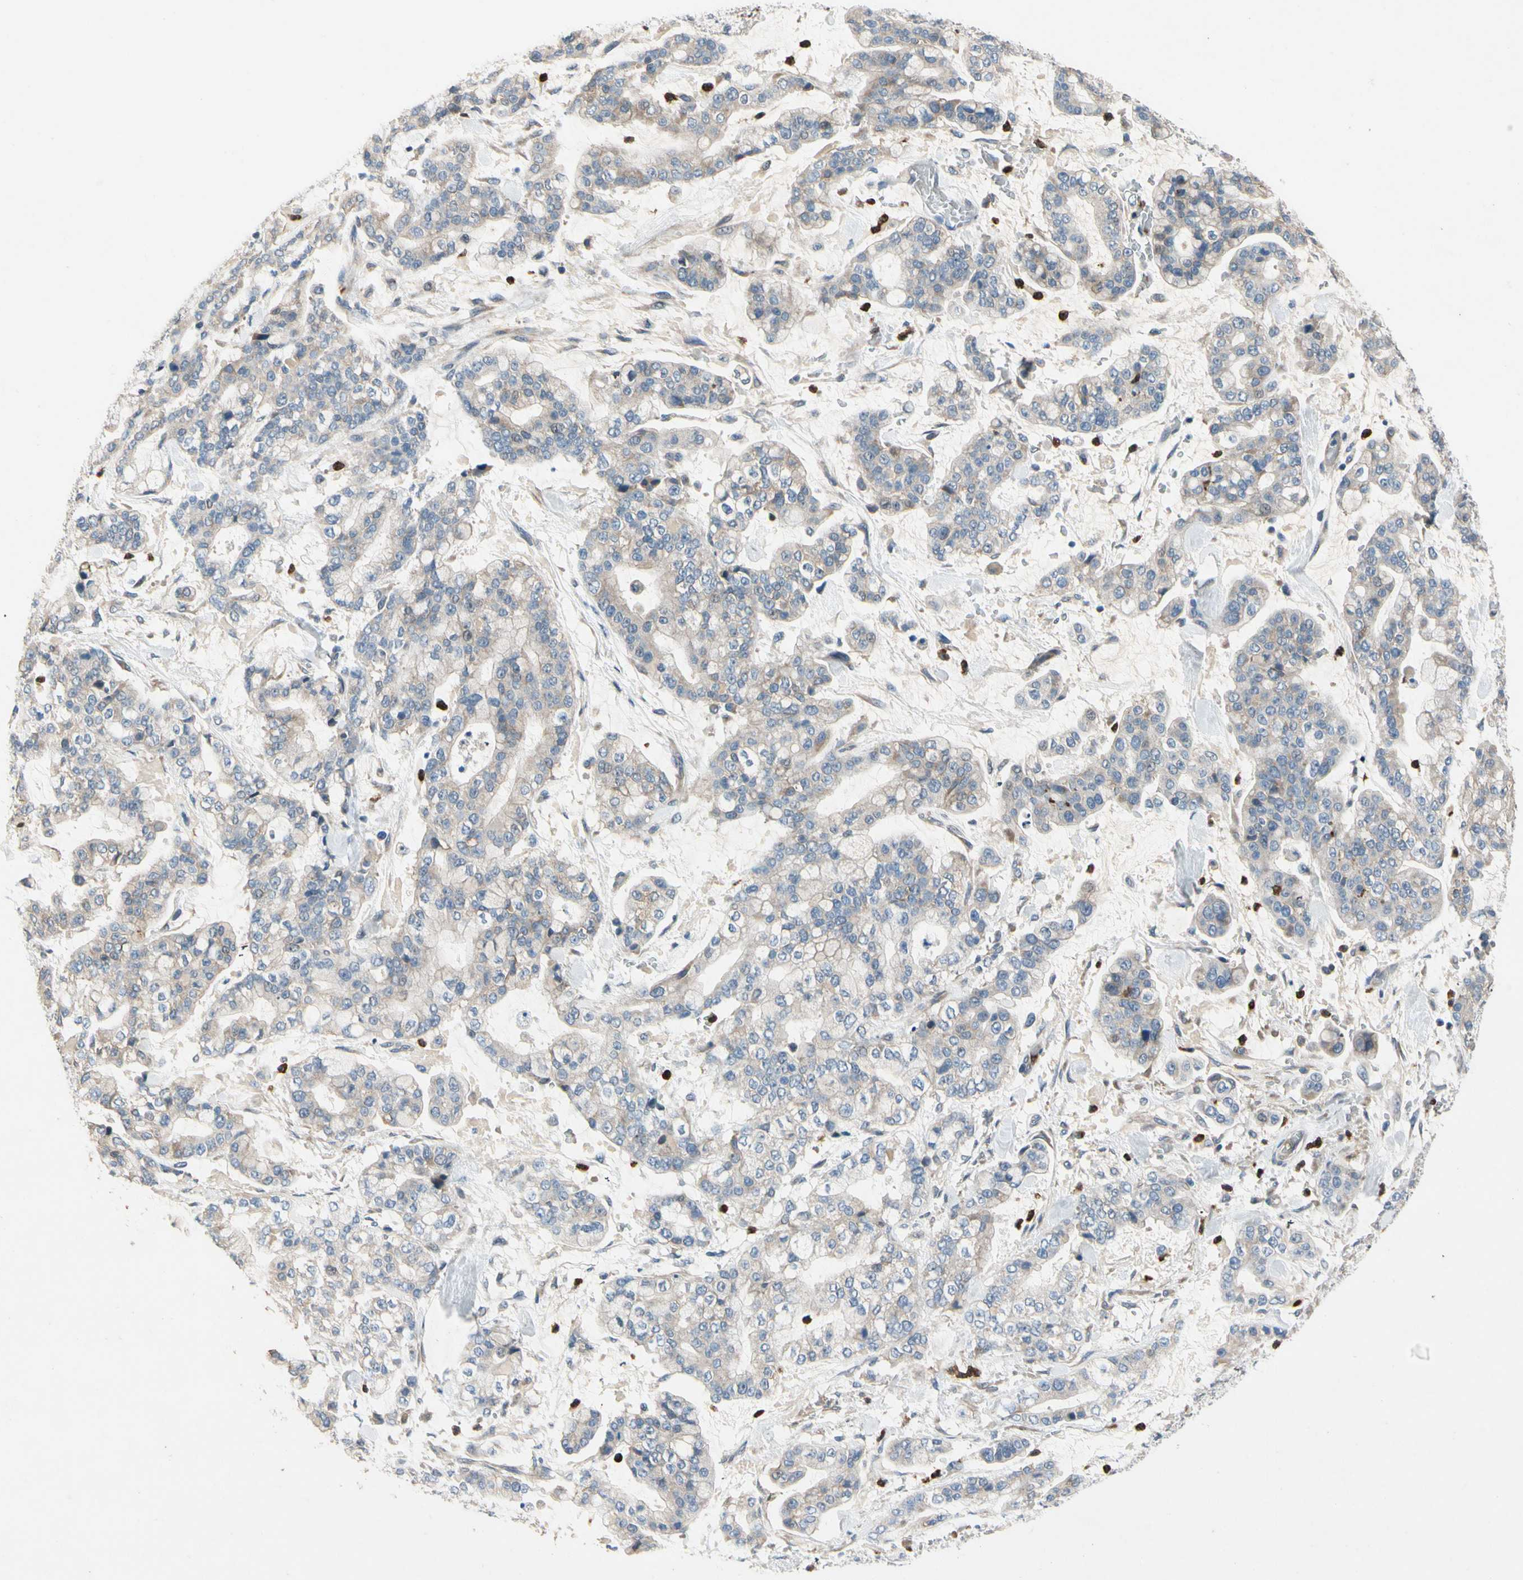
{"staining": {"intensity": "weak", "quantity": "<25%", "location": "cytoplasmic/membranous"}, "tissue": "stomach cancer", "cell_type": "Tumor cells", "image_type": "cancer", "snomed": [{"axis": "morphology", "description": "Normal tissue, NOS"}, {"axis": "morphology", "description": "Adenocarcinoma, NOS"}, {"axis": "topography", "description": "Stomach, upper"}, {"axis": "topography", "description": "Stomach"}], "caption": "This is an IHC histopathology image of stomach cancer. There is no expression in tumor cells.", "gene": "SIGLEC5", "patient": {"sex": "male", "age": 76}}